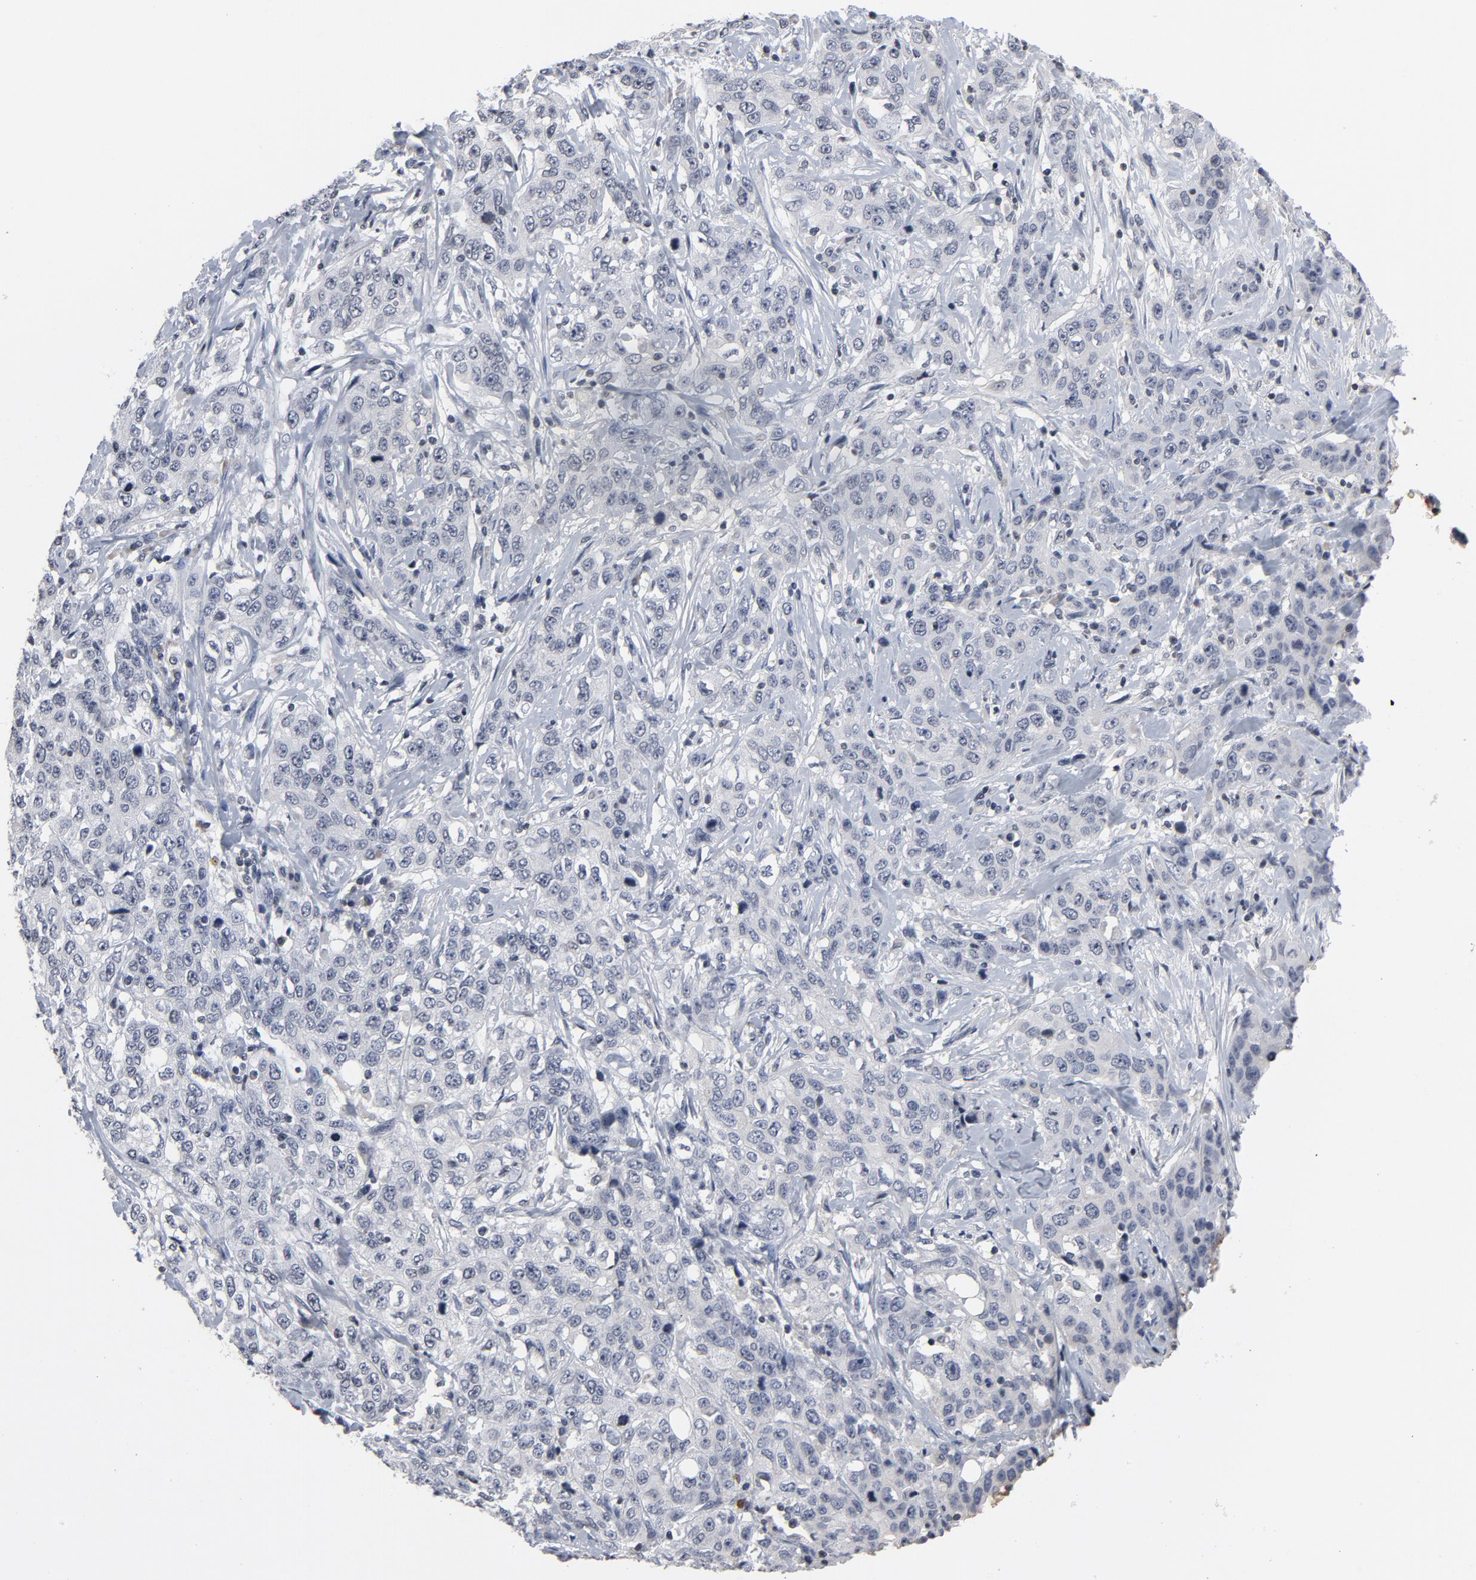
{"staining": {"intensity": "negative", "quantity": "none", "location": "none"}, "tissue": "stomach cancer", "cell_type": "Tumor cells", "image_type": "cancer", "snomed": [{"axis": "morphology", "description": "Adenocarcinoma, NOS"}, {"axis": "topography", "description": "Stomach"}], "caption": "Immunohistochemistry of adenocarcinoma (stomach) exhibits no staining in tumor cells. The staining is performed using DAB (3,3'-diaminobenzidine) brown chromogen with nuclei counter-stained in using hematoxylin.", "gene": "TCL1A", "patient": {"sex": "male", "age": 48}}